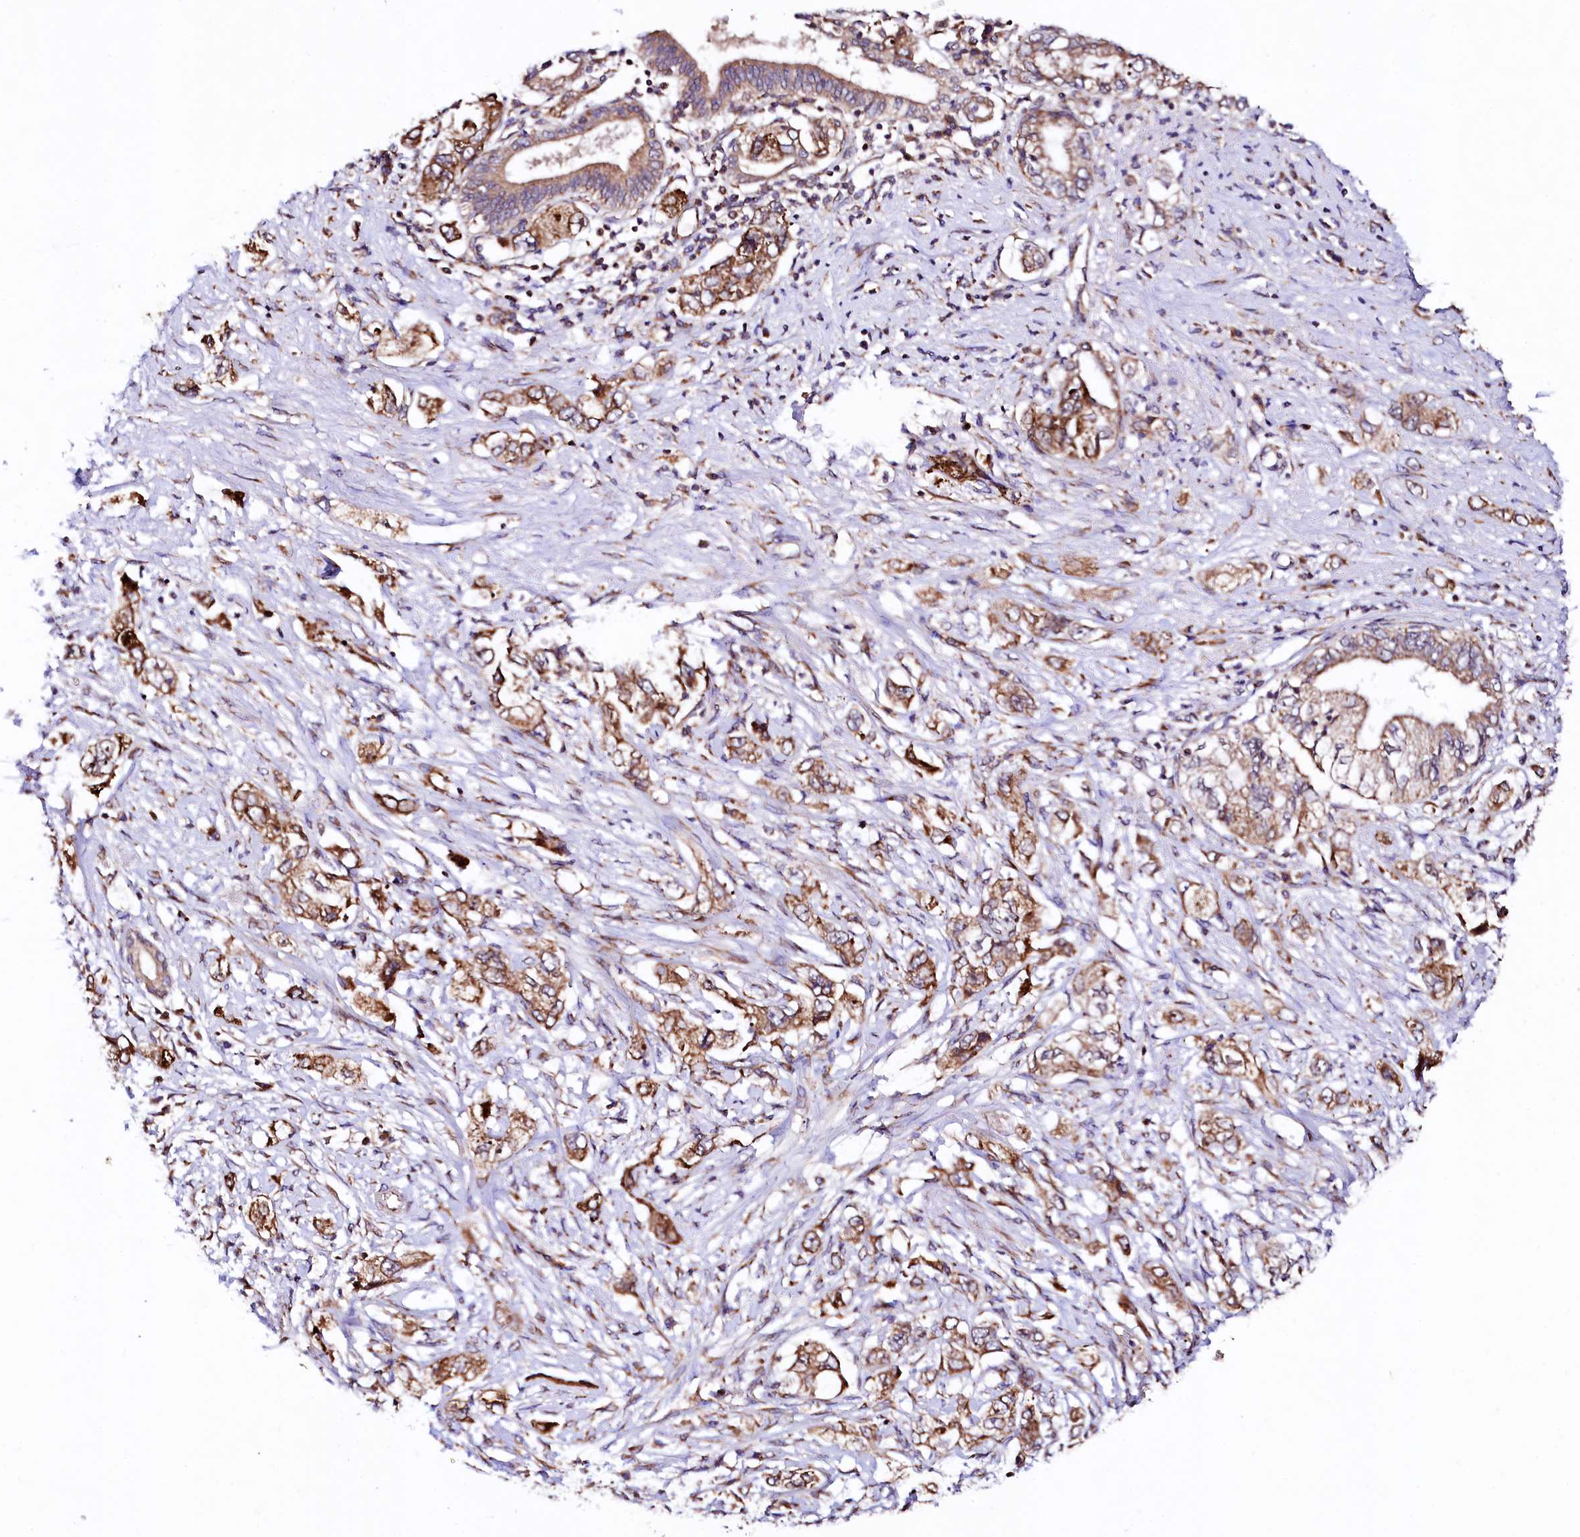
{"staining": {"intensity": "moderate", "quantity": ">75%", "location": "cytoplasmic/membranous"}, "tissue": "pancreatic cancer", "cell_type": "Tumor cells", "image_type": "cancer", "snomed": [{"axis": "morphology", "description": "Adenocarcinoma, NOS"}, {"axis": "topography", "description": "Pancreas"}], "caption": "This is an image of IHC staining of pancreatic adenocarcinoma, which shows moderate staining in the cytoplasmic/membranous of tumor cells.", "gene": "UBE3C", "patient": {"sex": "female", "age": 73}}